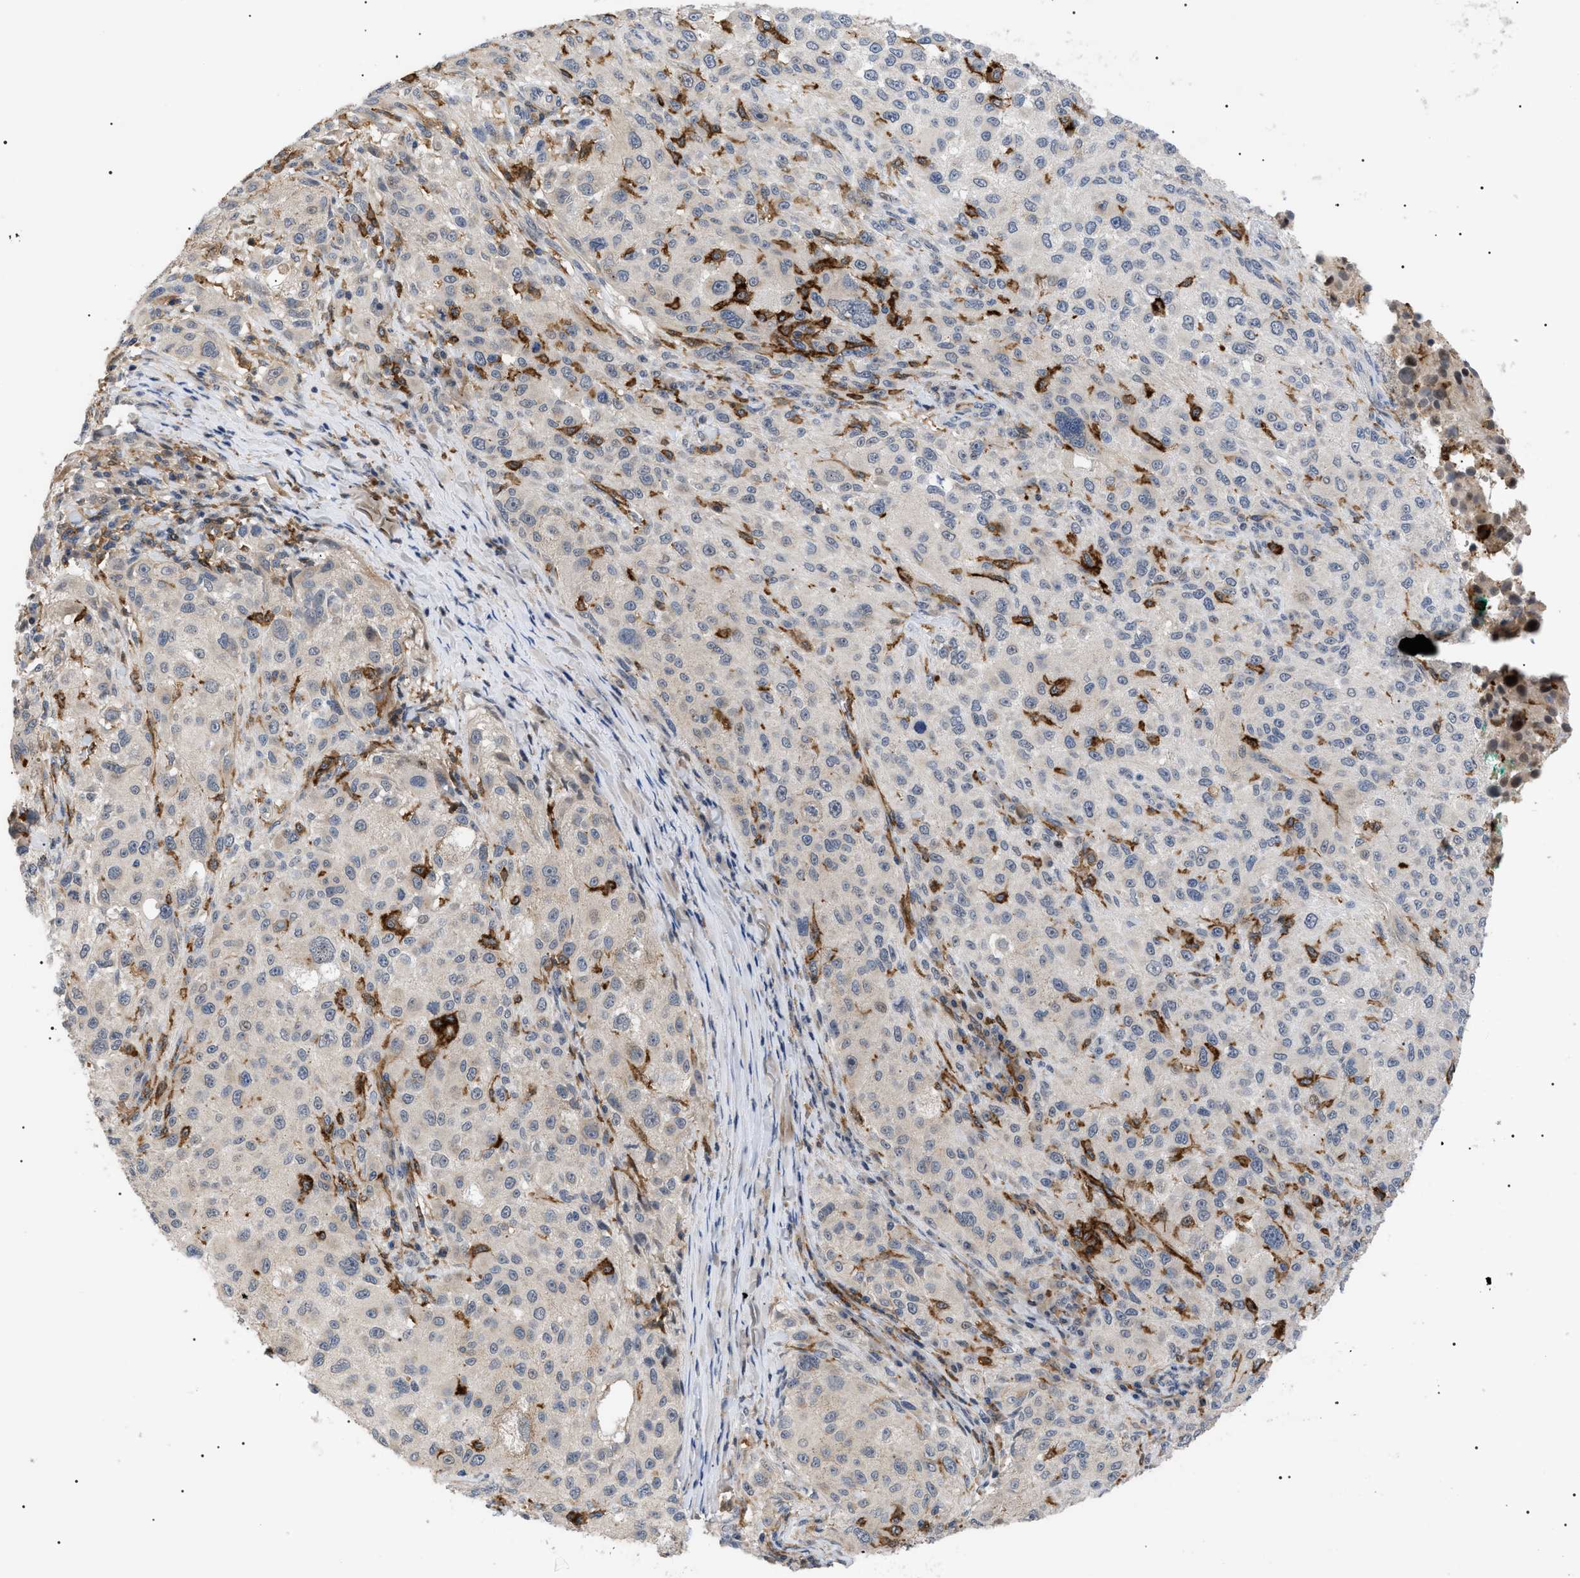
{"staining": {"intensity": "weak", "quantity": "<25%", "location": "cytoplasmic/membranous"}, "tissue": "melanoma", "cell_type": "Tumor cells", "image_type": "cancer", "snomed": [{"axis": "morphology", "description": "Necrosis, NOS"}, {"axis": "morphology", "description": "Malignant melanoma, NOS"}, {"axis": "topography", "description": "Skin"}], "caption": "Melanoma was stained to show a protein in brown. There is no significant positivity in tumor cells. (Immunohistochemistry (ihc), brightfield microscopy, high magnification).", "gene": "CD300A", "patient": {"sex": "female", "age": 87}}